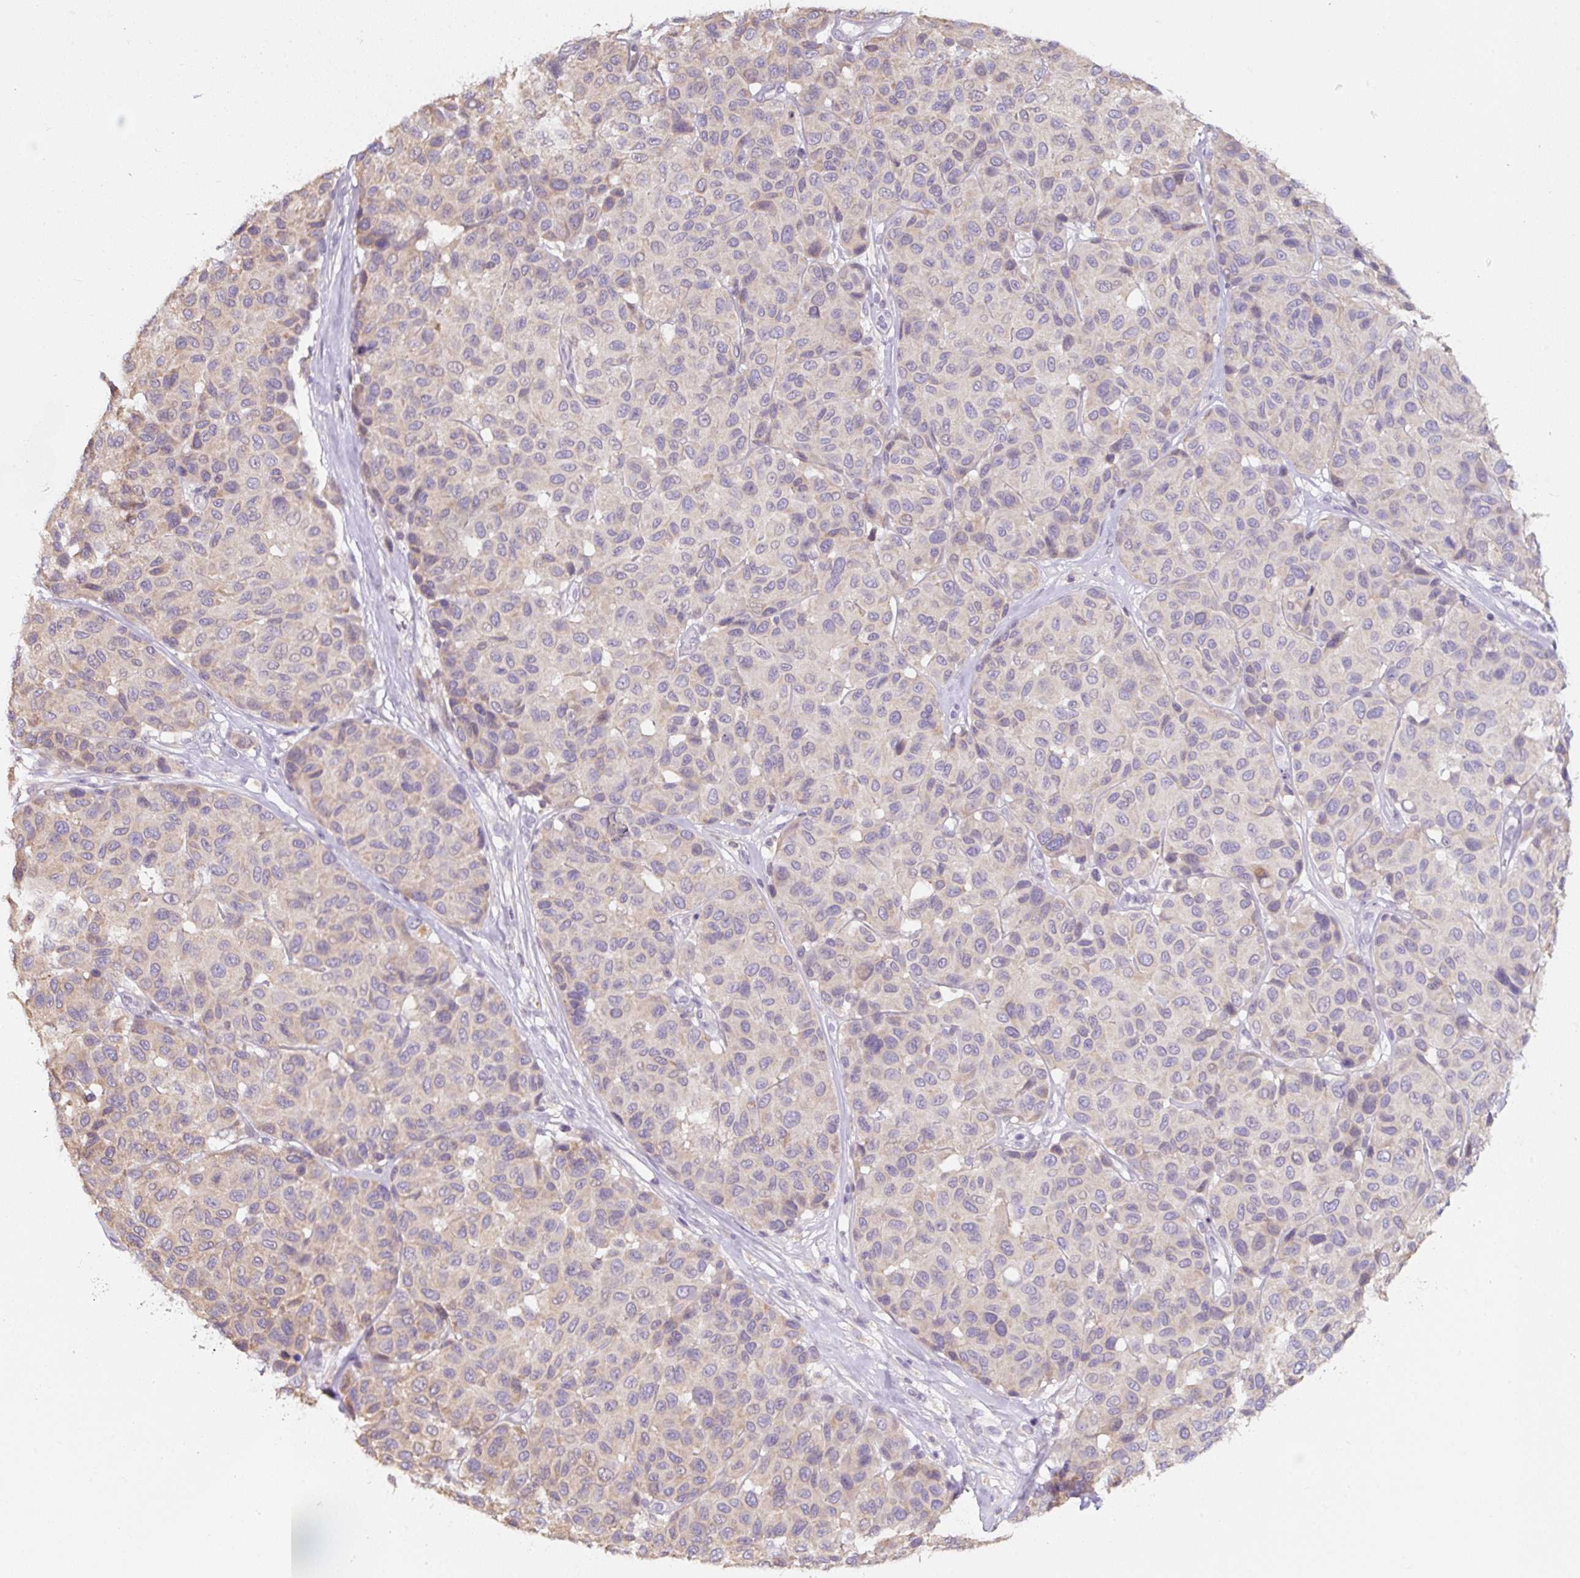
{"staining": {"intensity": "negative", "quantity": "none", "location": "none"}, "tissue": "melanoma", "cell_type": "Tumor cells", "image_type": "cancer", "snomed": [{"axis": "morphology", "description": "Malignant melanoma, NOS"}, {"axis": "topography", "description": "Skin"}], "caption": "DAB immunohistochemical staining of melanoma demonstrates no significant positivity in tumor cells.", "gene": "ASRGL1", "patient": {"sex": "female", "age": 66}}